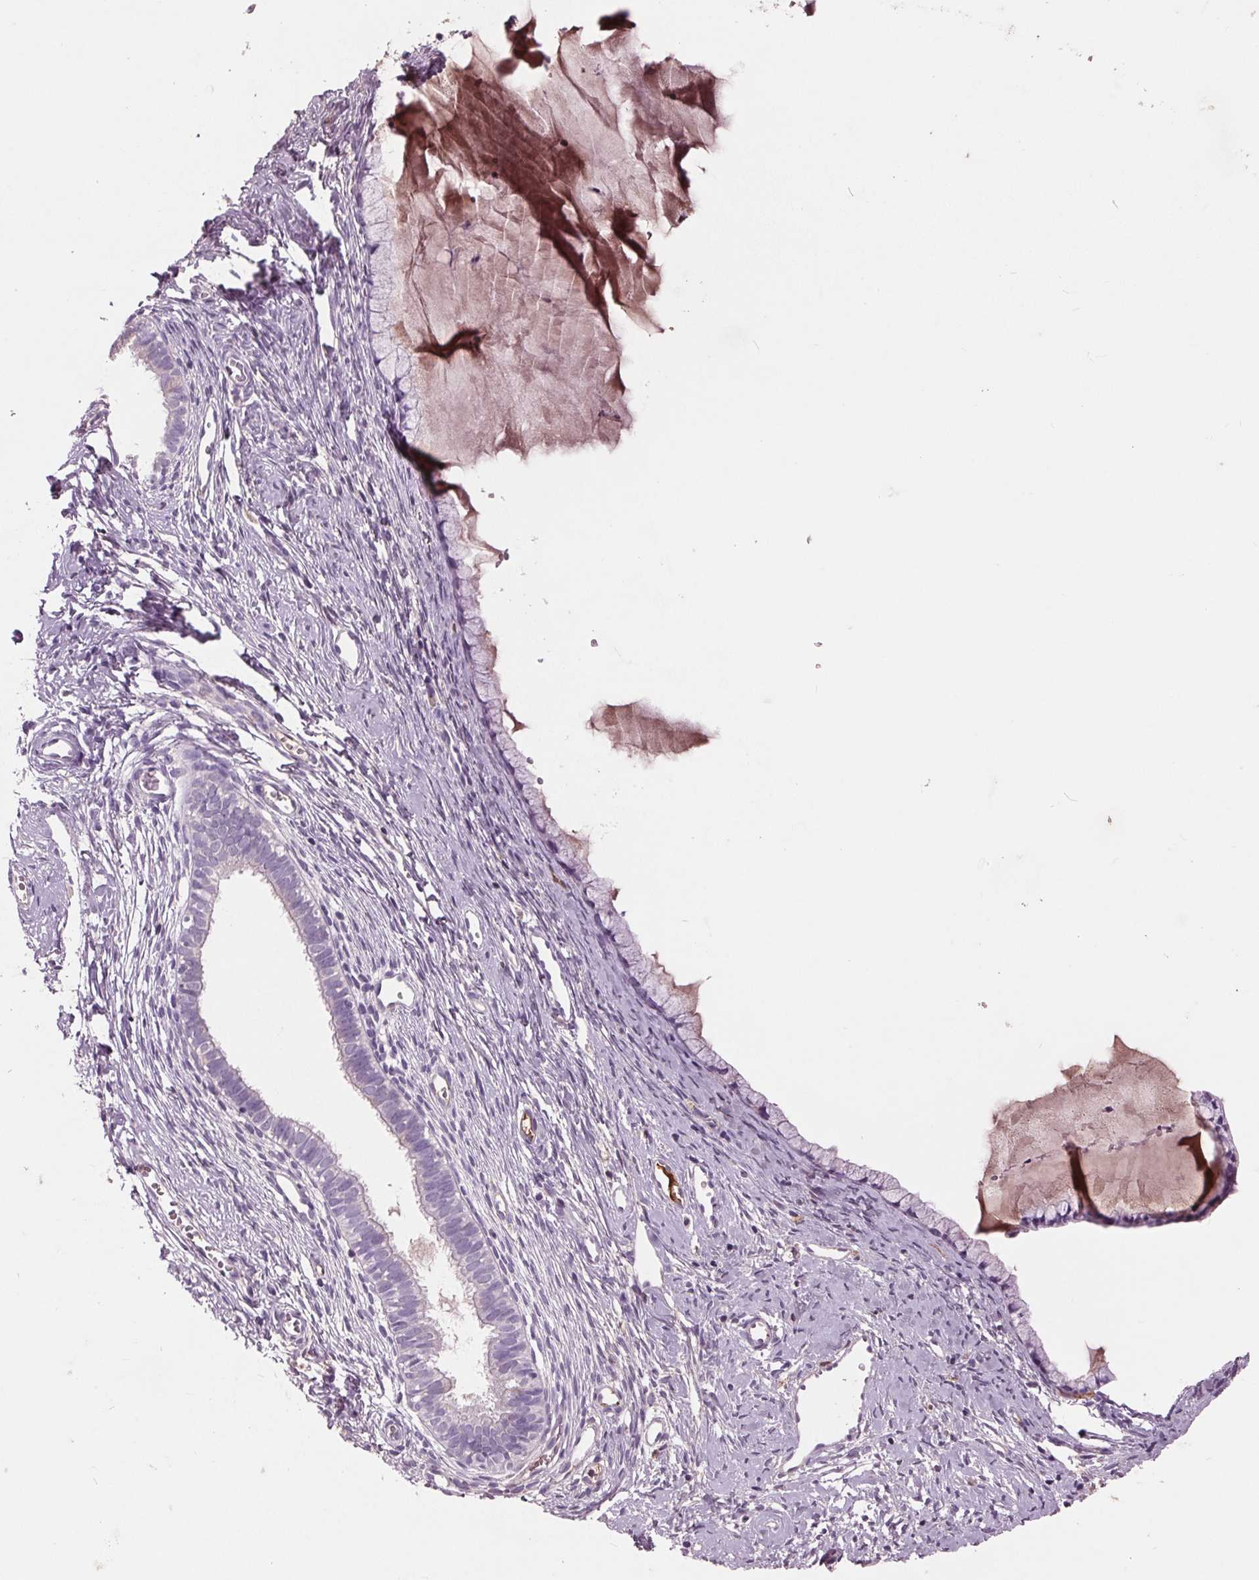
{"staining": {"intensity": "negative", "quantity": "none", "location": "none"}, "tissue": "cervix", "cell_type": "Glandular cells", "image_type": "normal", "snomed": [{"axis": "morphology", "description": "Normal tissue, NOS"}, {"axis": "topography", "description": "Cervix"}], "caption": "IHC photomicrograph of normal cervix: human cervix stained with DAB shows no significant protein staining in glandular cells. (DAB IHC visualized using brightfield microscopy, high magnification).", "gene": "C6", "patient": {"sex": "female", "age": 40}}